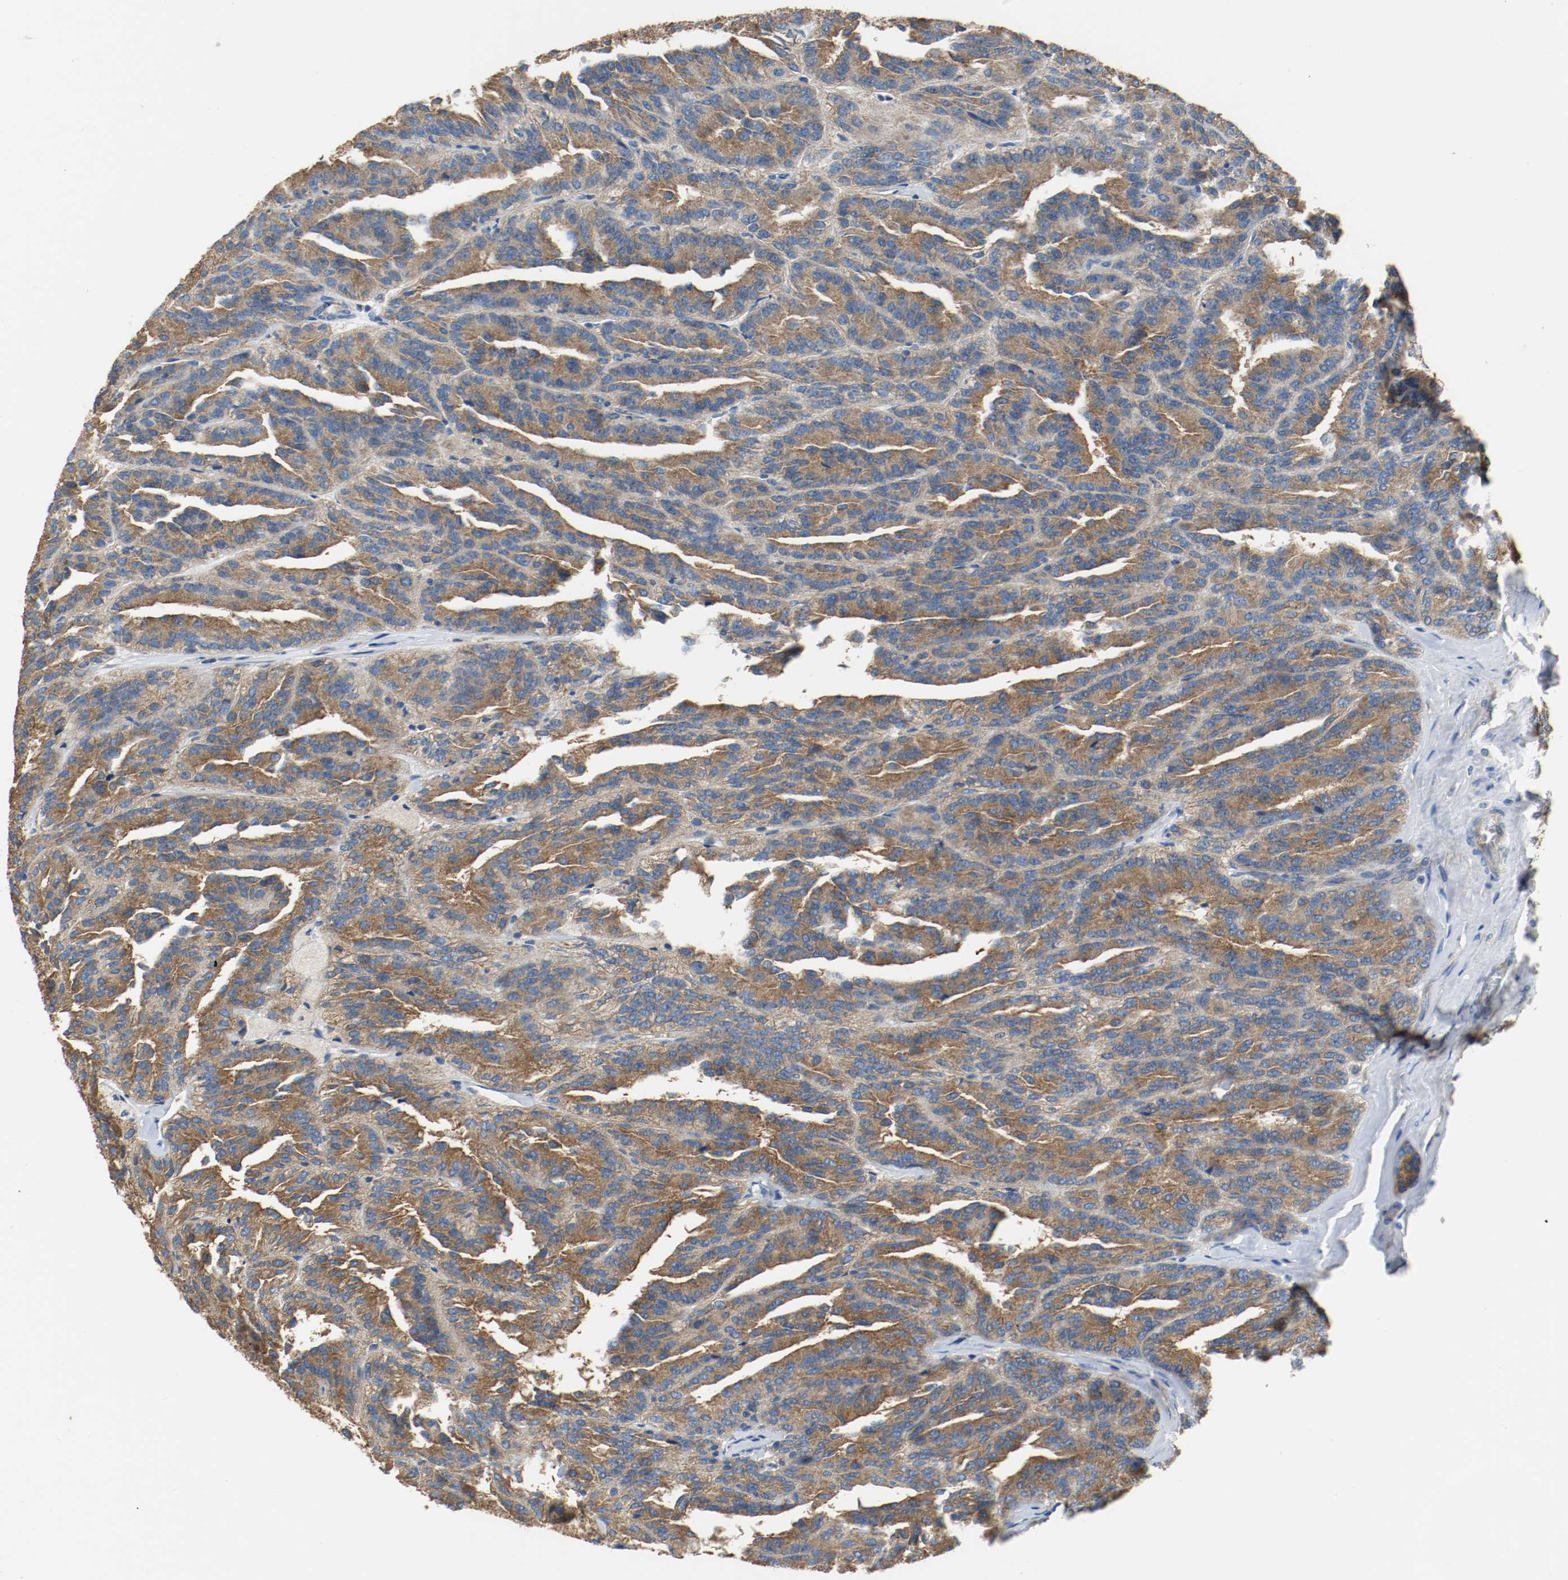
{"staining": {"intensity": "moderate", "quantity": ">75%", "location": "cytoplasmic/membranous"}, "tissue": "renal cancer", "cell_type": "Tumor cells", "image_type": "cancer", "snomed": [{"axis": "morphology", "description": "Adenocarcinoma, NOS"}, {"axis": "topography", "description": "Kidney"}], "caption": "IHC (DAB) staining of human renal cancer (adenocarcinoma) exhibits moderate cytoplasmic/membranous protein expression in approximately >75% of tumor cells.", "gene": "TUBA3D", "patient": {"sex": "male", "age": 46}}